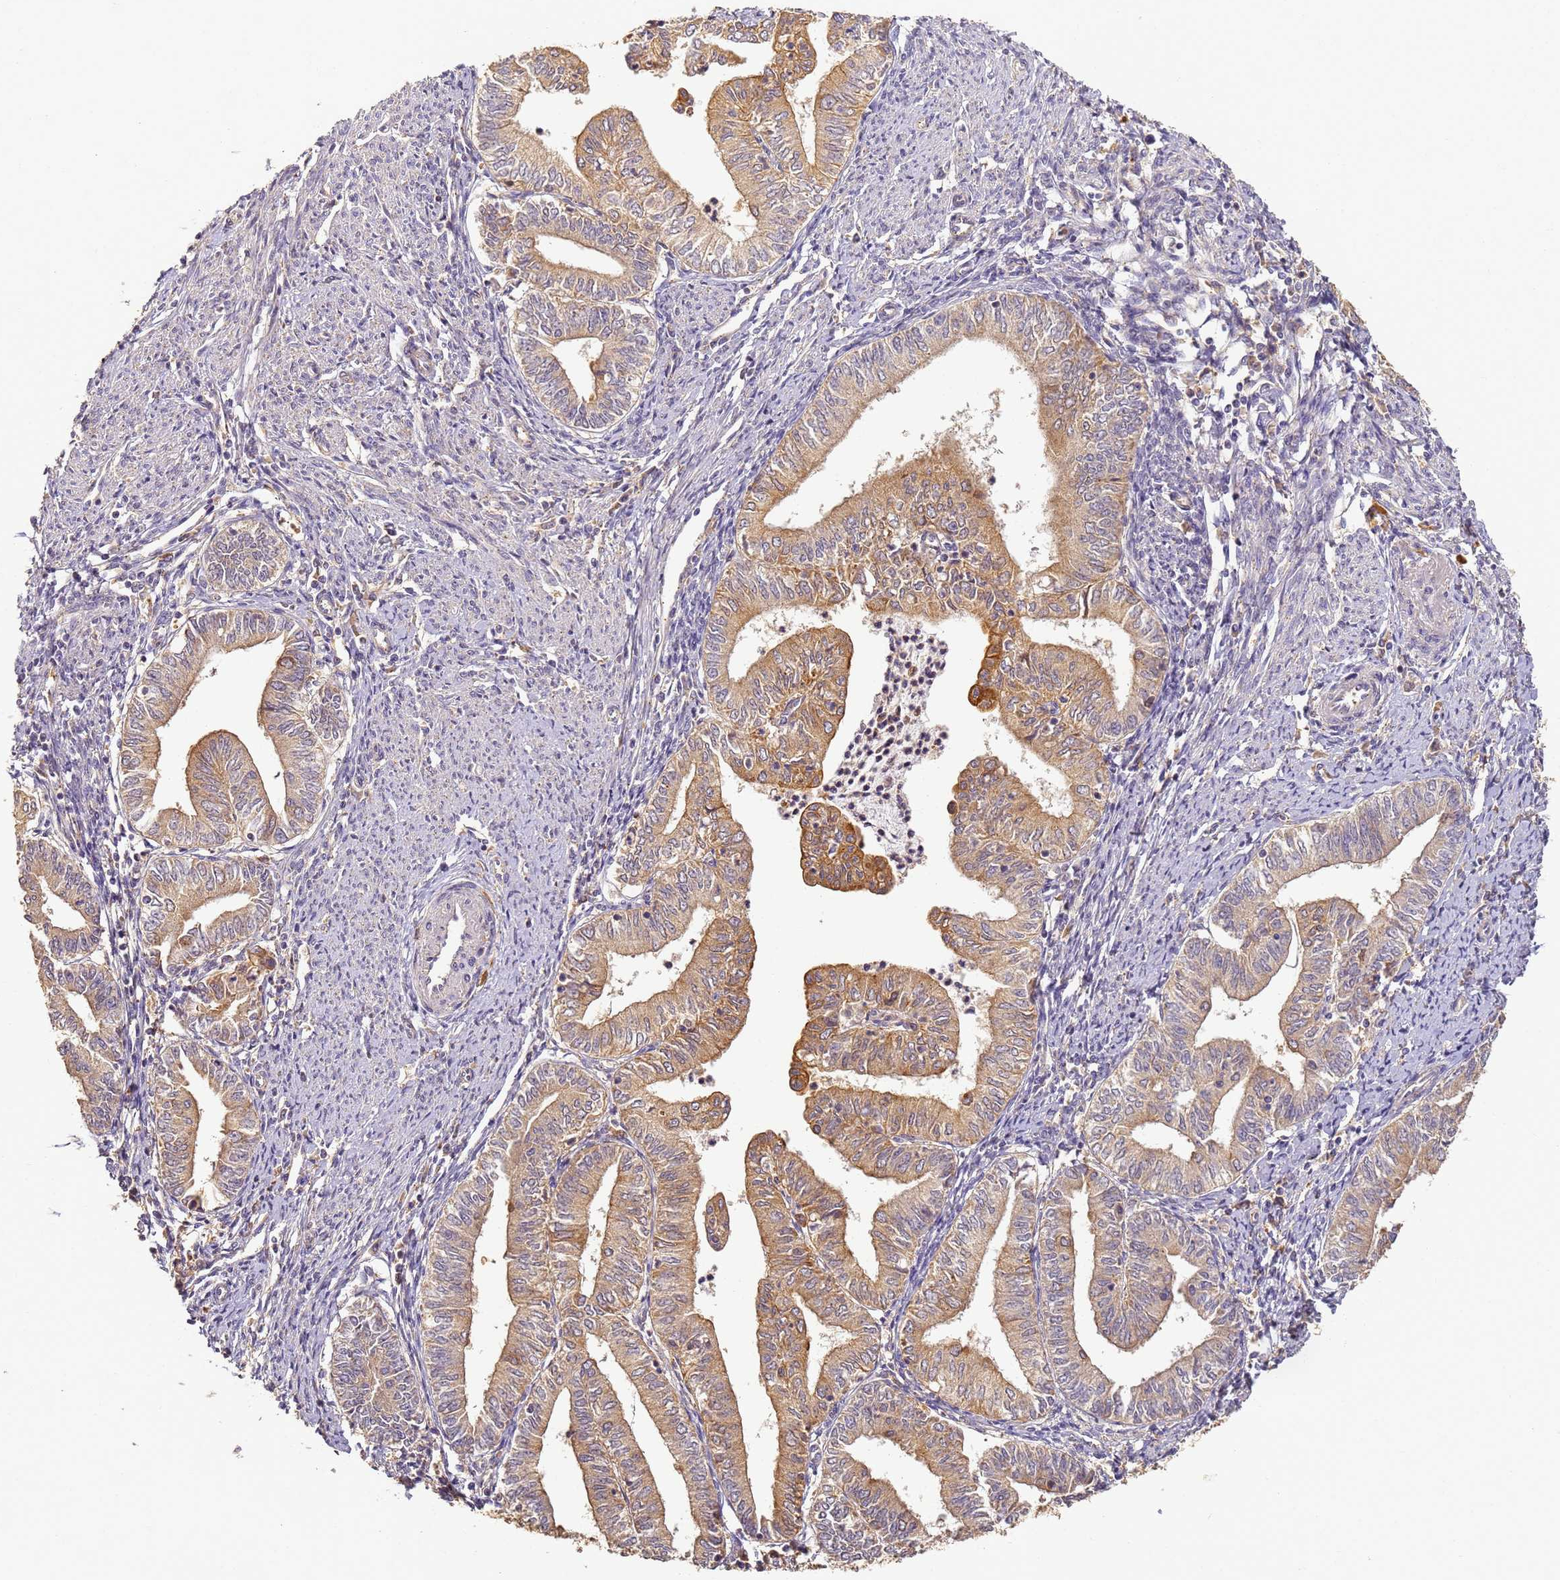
{"staining": {"intensity": "moderate", "quantity": ">75%", "location": "cytoplasmic/membranous"}, "tissue": "endometrial cancer", "cell_type": "Tumor cells", "image_type": "cancer", "snomed": [{"axis": "morphology", "description": "Adenocarcinoma, NOS"}, {"axis": "topography", "description": "Endometrium"}], "caption": "A brown stain highlights moderate cytoplasmic/membranous positivity of a protein in endometrial cancer (adenocarcinoma) tumor cells.", "gene": "TIGAR", "patient": {"sex": "female", "age": 66}}